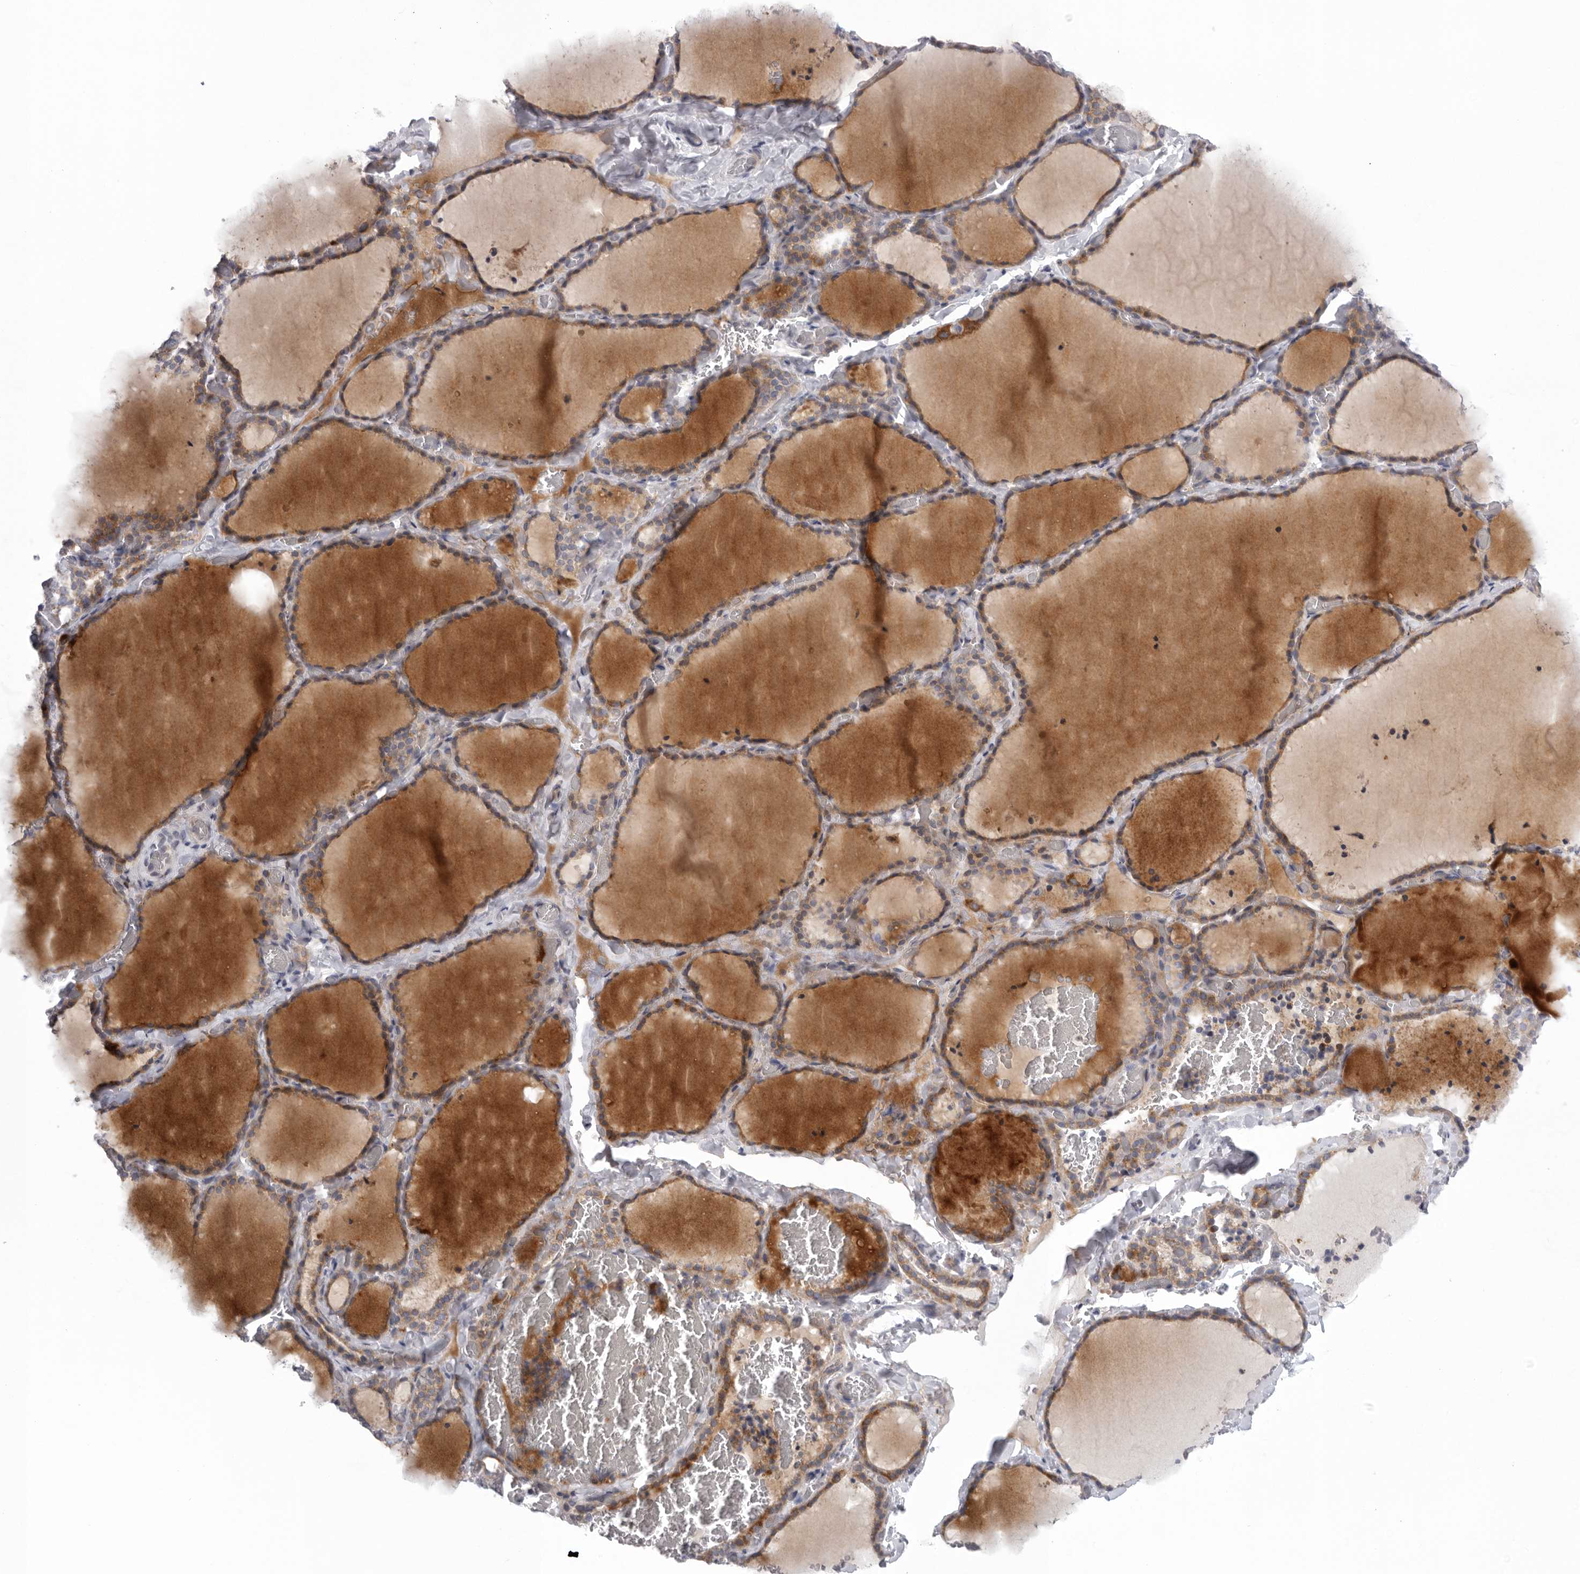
{"staining": {"intensity": "moderate", "quantity": ">75%", "location": "cytoplasmic/membranous"}, "tissue": "thyroid gland", "cell_type": "Glandular cells", "image_type": "normal", "snomed": [{"axis": "morphology", "description": "Normal tissue, NOS"}, {"axis": "topography", "description": "Thyroid gland"}], "caption": "Immunohistochemistry (IHC) of normal thyroid gland exhibits medium levels of moderate cytoplasmic/membranous staining in approximately >75% of glandular cells. (DAB IHC with brightfield microscopy, high magnification).", "gene": "USP24", "patient": {"sex": "female", "age": 22}}